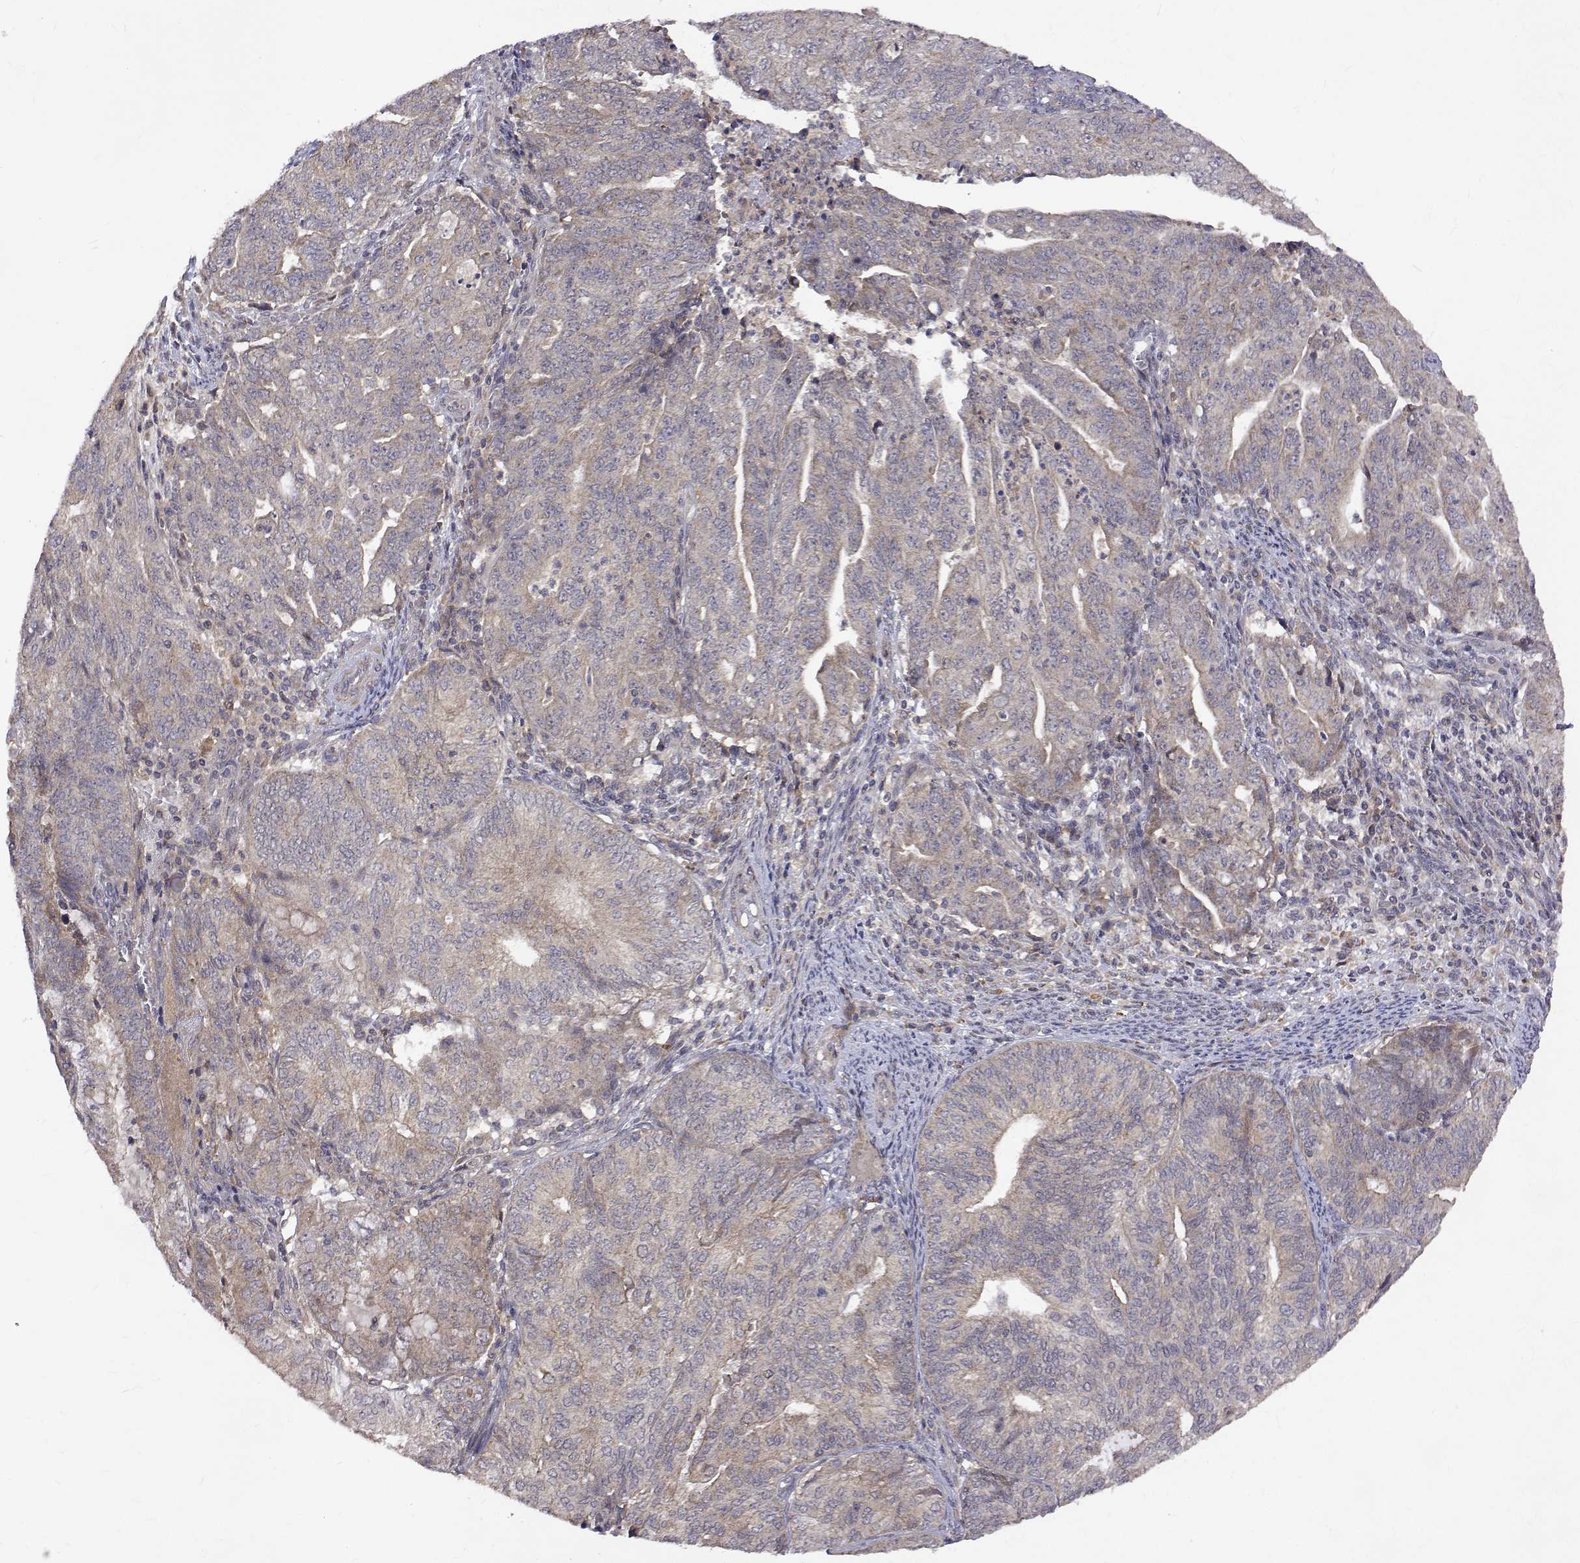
{"staining": {"intensity": "weak", "quantity": "<25%", "location": "cytoplasmic/membranous"}, "tissue": "endometrial cancer", "cell_type": "Tumor cells", "image_type": "cancer", "snomed": [{"axis": "morphology", "description": "Adenocarcinoma, NOS"}, {"axis": "topography", "description": "Endometrium"}], "caption": "Immunohistochemistry (IHC) photomicrograph of neoplastic tissue: endometrial cancer stained with DAB reveals no significant protein expression in tumor cells.", "gene": "ALKBH8", "patient": {"sex": "female", "age": 82}}